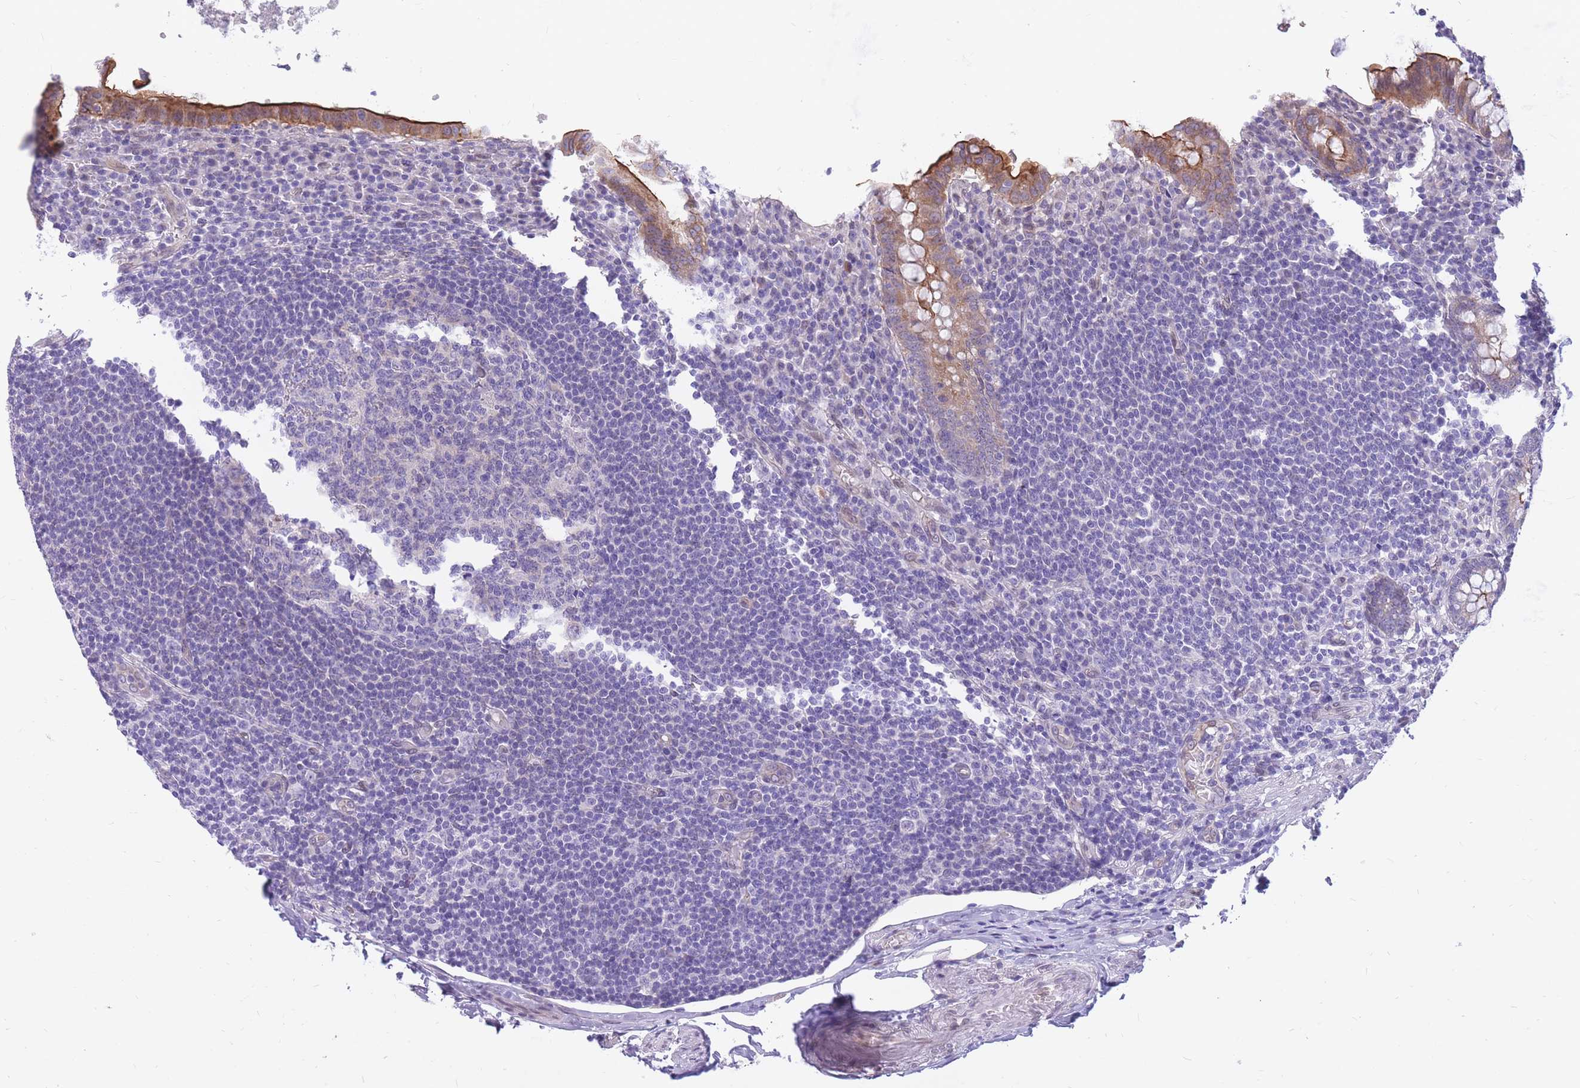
{"staining": {"intensity": "strong", "quantity": "<25%", "location": "cytoplasmic/membranous"}, "tissue": "appendix", "cell_type": "Glandular cells", "image_type": "normal", "snomed": [{"axis": "morphology", "description": "Normal tissue, NOS"}, {"axis": "topography", "description": "Appendix"}], "caption": "There is medium levels of strong cytoplasmic/membranous staining in glandular cells of normal appendix, as demonstrated by immunohistochemical staining (brown color).", "gene": "HOOK2", "patient": {"sex": "male", "age": 83}}